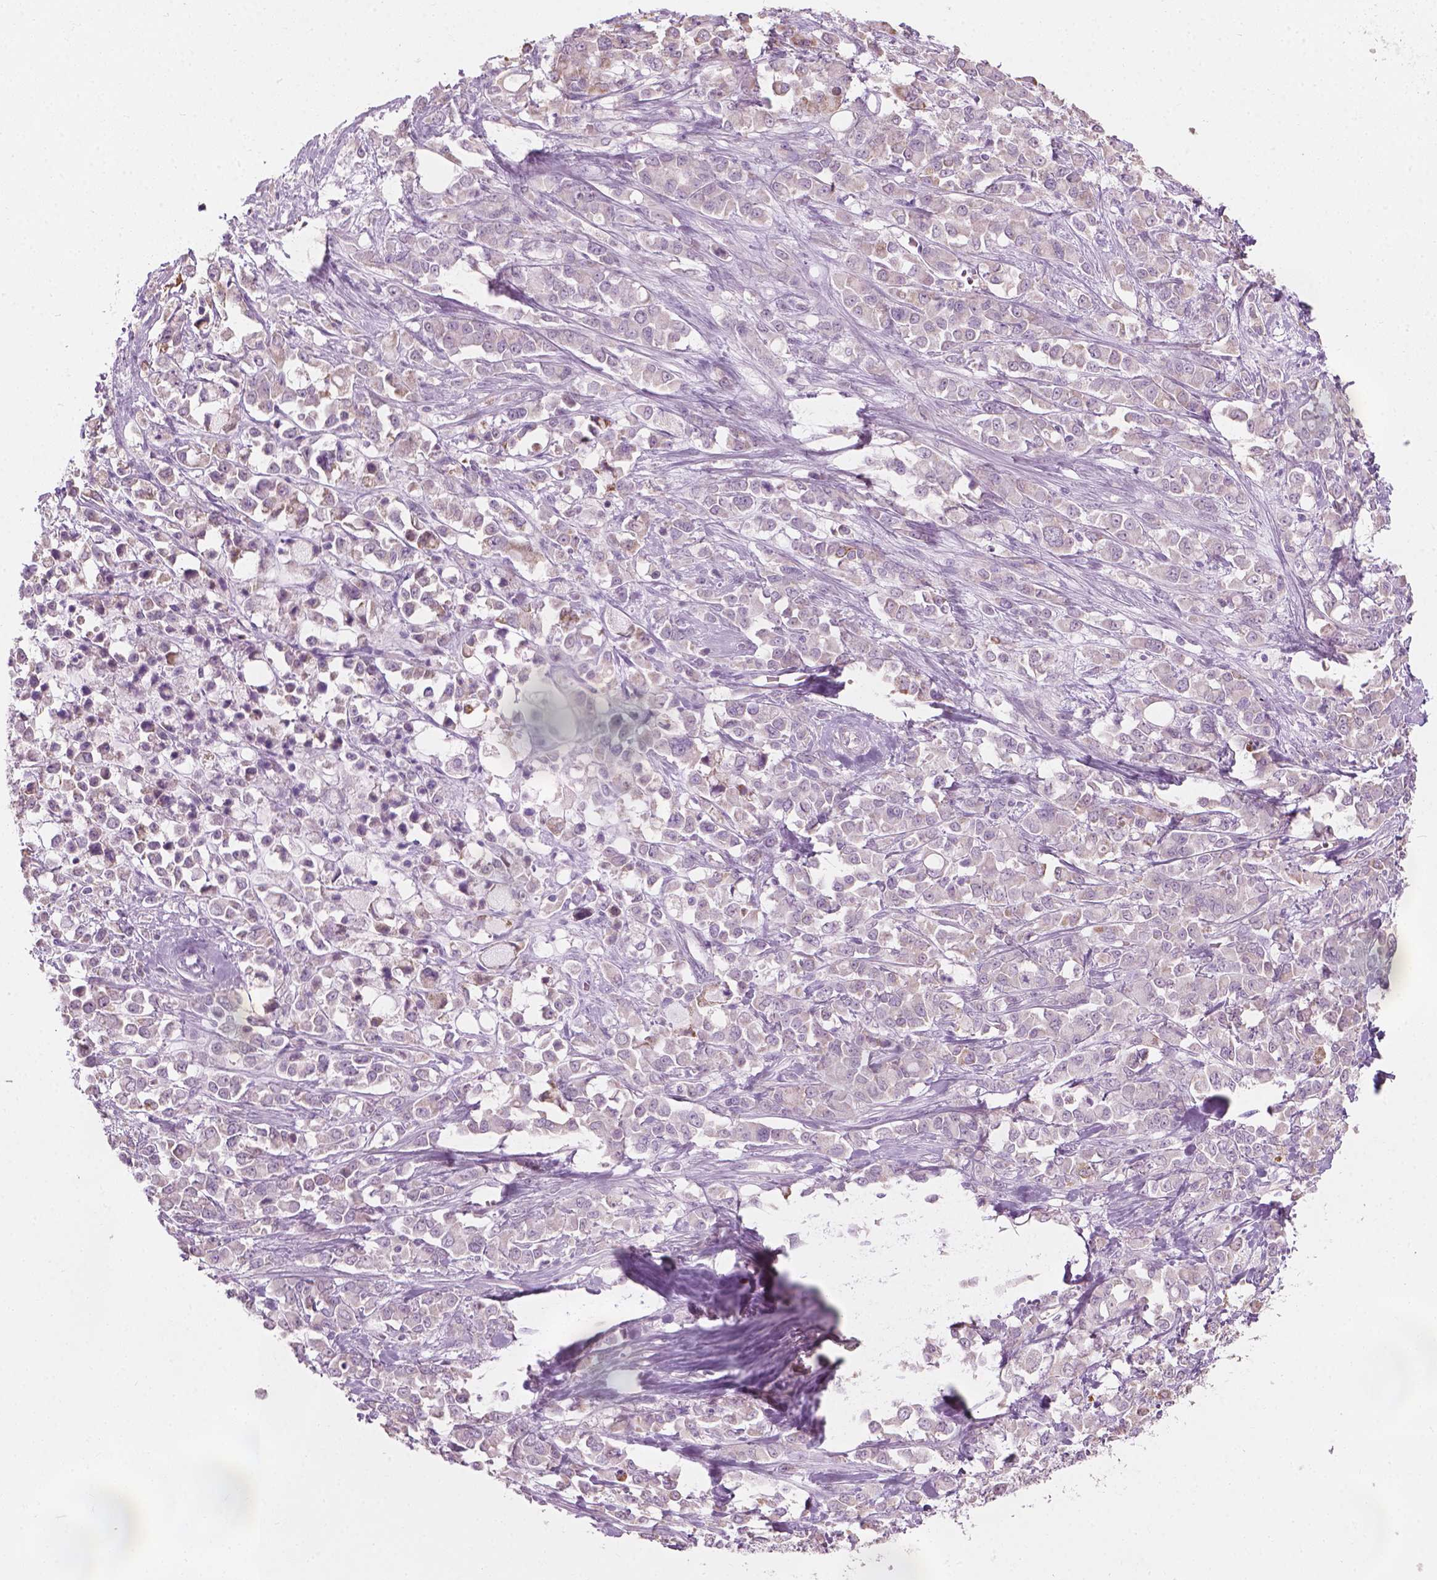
{"staining": {"intensity": "negative", "quantity": "none", "location": "none"}, "tissue": "stomach cancer", "cell_type": "Tumor cells", "image_type": "cancer", "snomed": [{"axis": "morphology", "description": "Adenocarcinoma, NOS"}, {"axis": "topography", "description": "Stomach"}], "caption": "Tumor cells show no significant protein expression in stomach cancer (adenocarcinoma). (DAB immunohistochemistry visualized using brightfield microscopy, high magnification).", "gene": "CFAP126", "patient": {"sex": "female", "age": 76}}